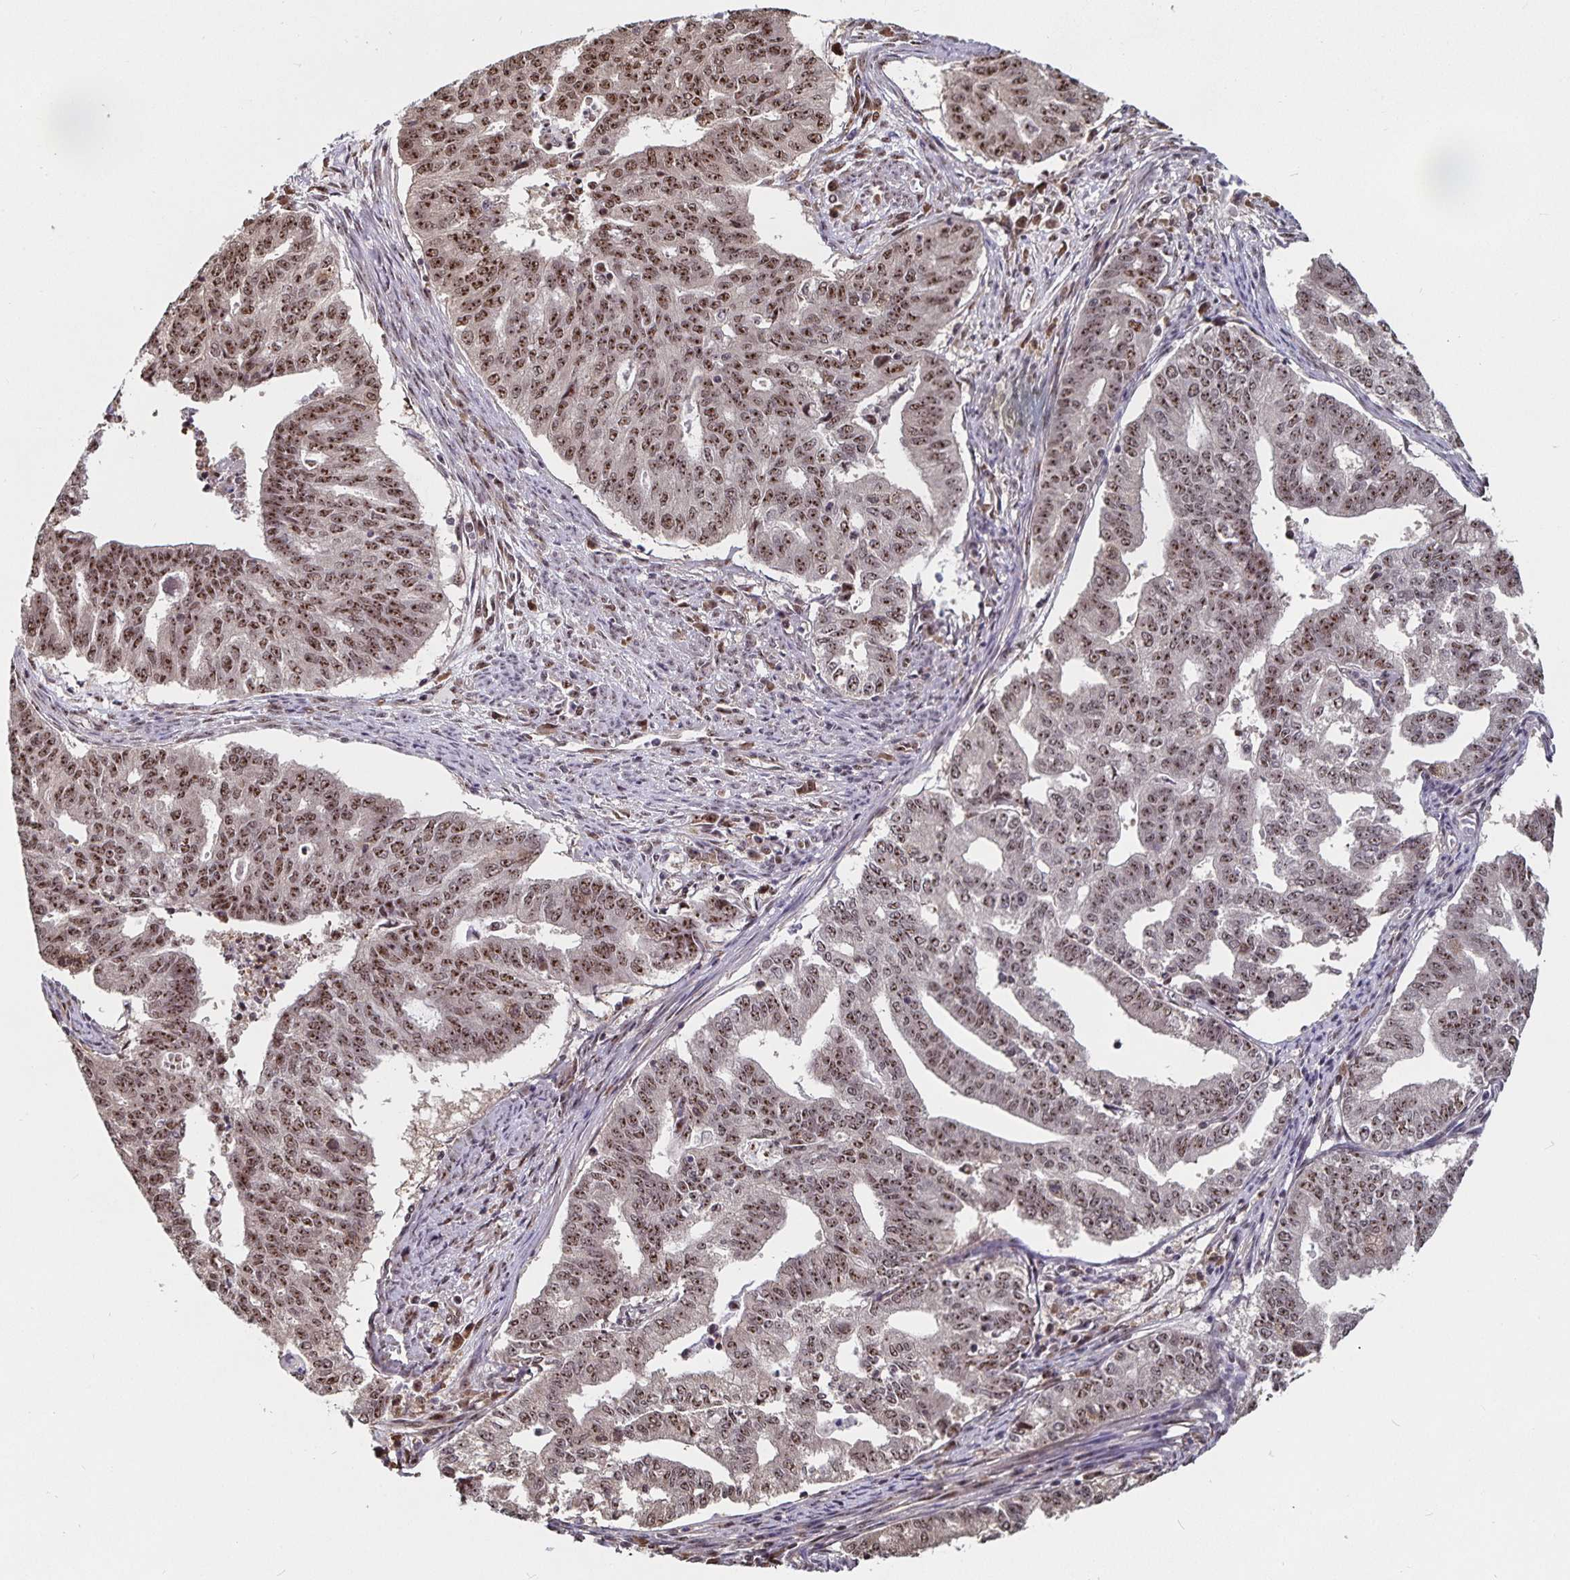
{"staining": {"intensity": "moderate", "quantity": ">75%", "location": "nuclear"}, "tissue": "endometrial cancer", "cell_type": "Tumor cells", "image_type": "cancer", "snomed": [{"axis": "morphology", "description": "Adenocarcinoma, NOS"}, {"axis": "topography", "description": "Endometrium"}], "caption": "Immunohistochemistry (IHC) image of human adenocarcinoma (endometrial) stained for a protein (brown), which shows medium levels of moderate nuclear positivity in approximately >75% of tumor cells.", "gene": "LAS1L", "patient": {"sex": "female", "age": 79}}